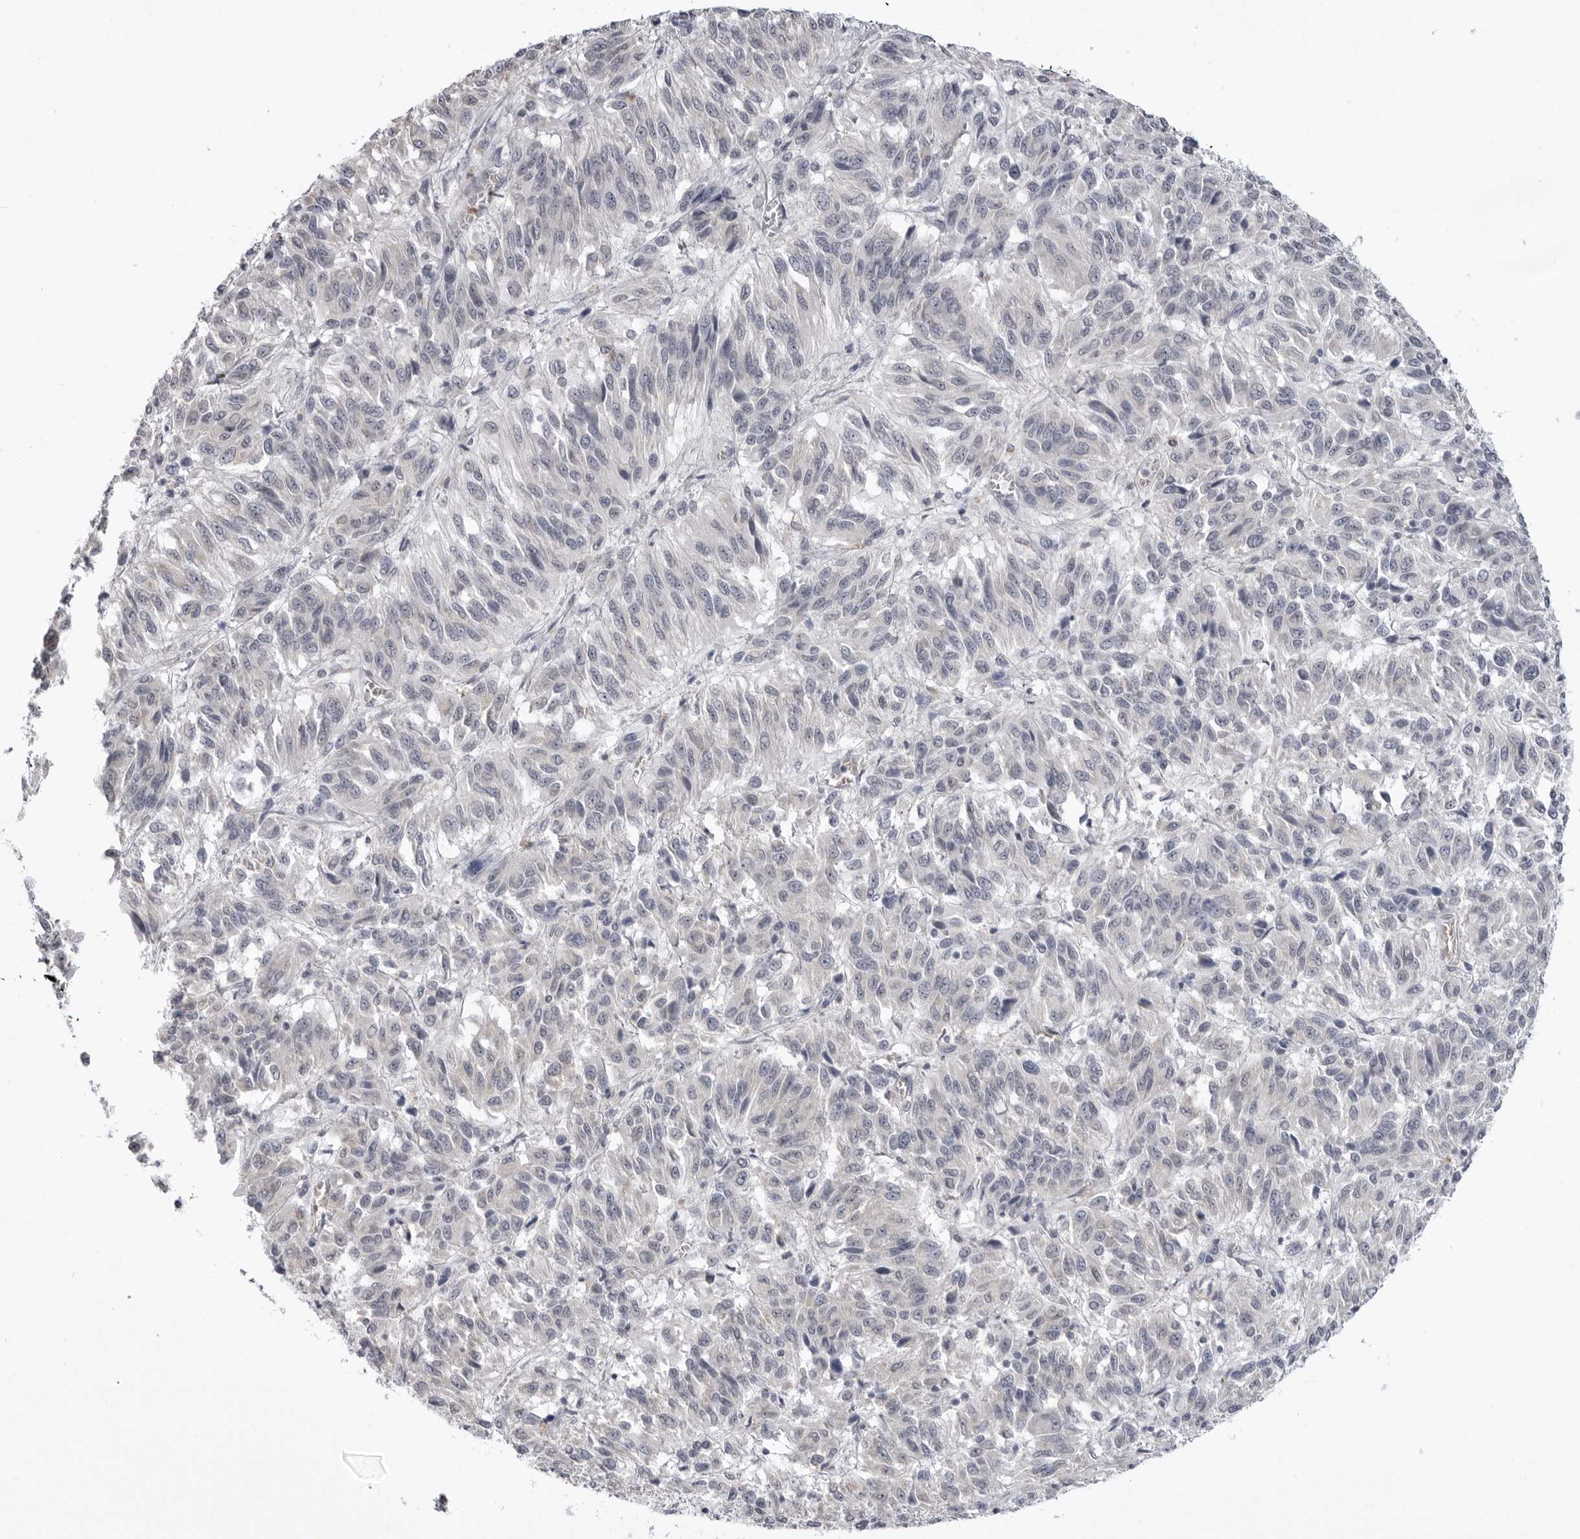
{"staining": {"intensity": "negative", "quantity": "none", "location": "none"}, "tissue": "melanoma", "cell_type": "Tumor cells", "image_type": "cancer", "snomed": [{"axis": "morphology", "description": "Malignant melanoma, Metastatic site"}, {"axis": "topography", "description": "Lung"}], "caption": "DAB immunohistochemical staining of melanoma reveals no significant positivity in tumor cells. (DAB immunohistochemistry, high magnification).", "gene": "STAP2", "patient": {"sex": "male", "age": 64}}